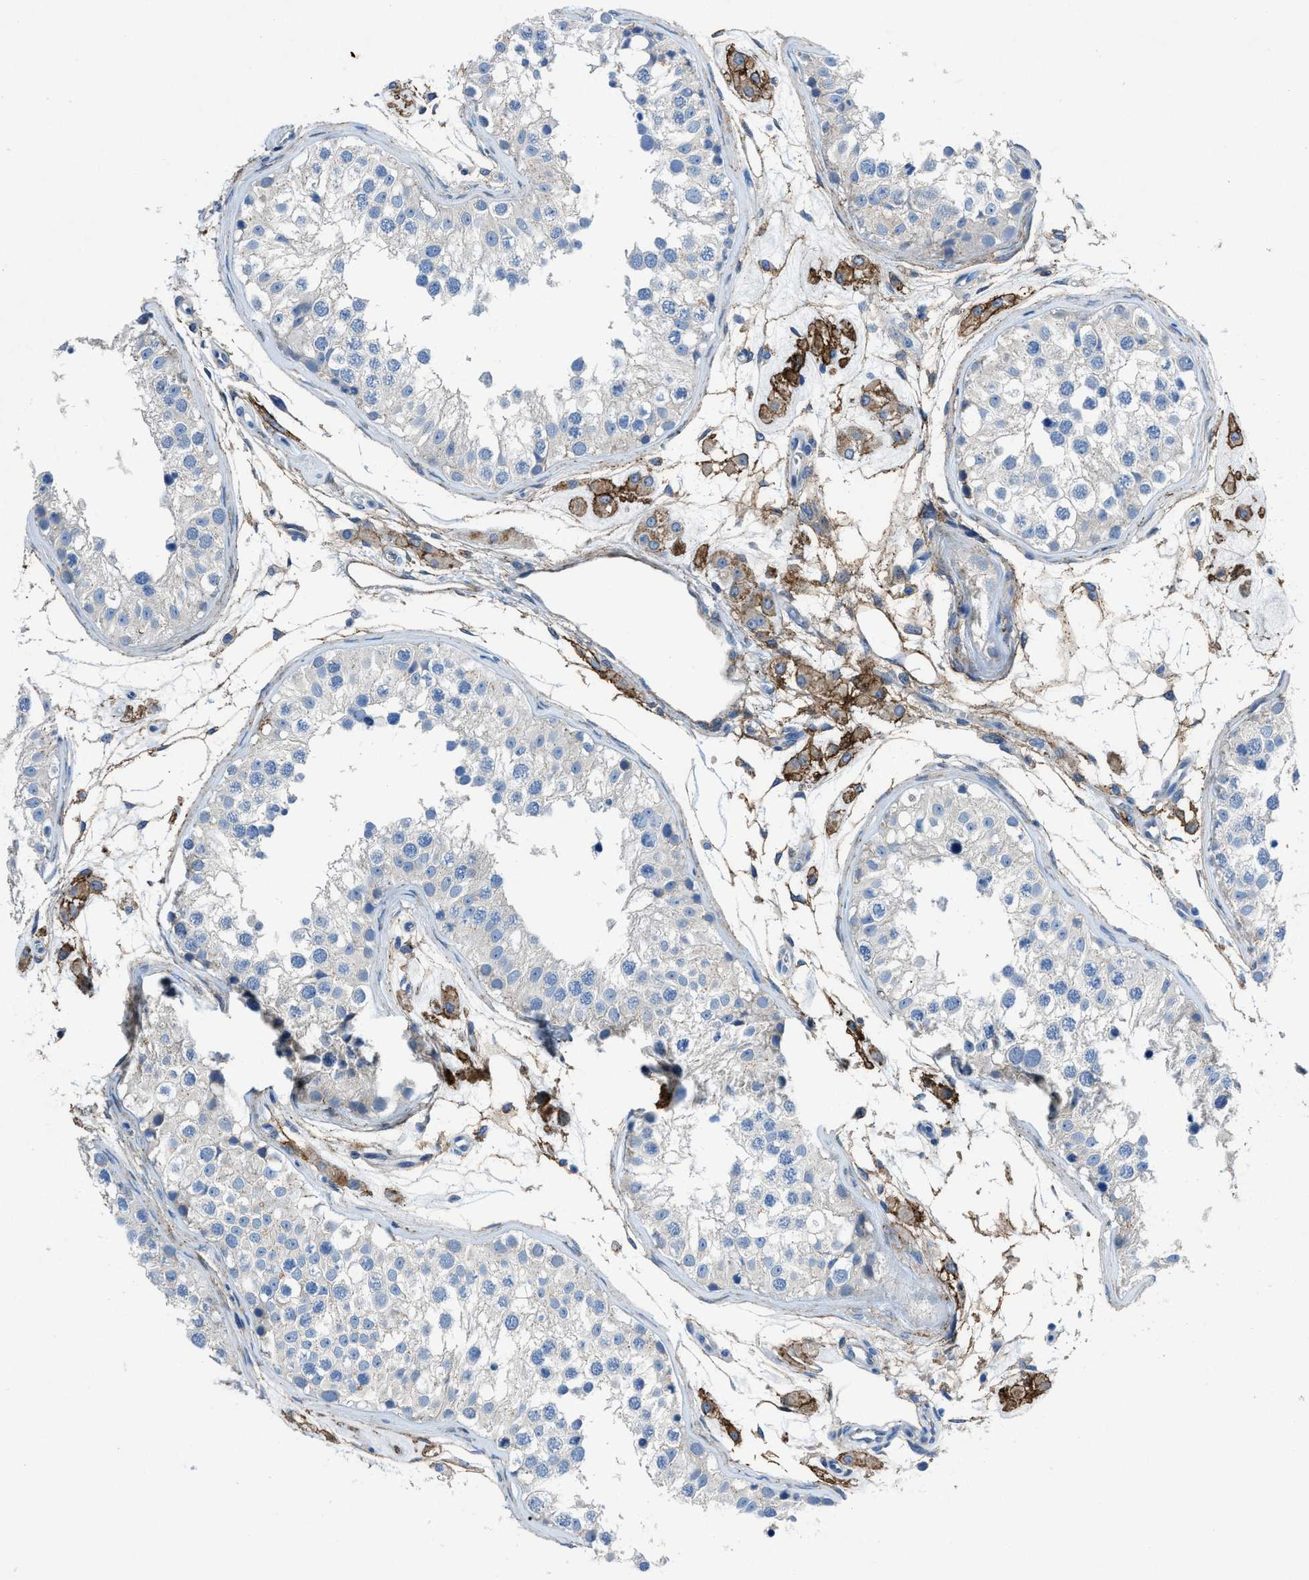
{"staining": {"intensity": "negative", "quantity": "none", "location": "none"}, "tissue": "testis", "cell_type": "Cells in seminiferous ducts", "image_type": "normal", "snomed": [{"axis": "morphology", "description": "Normal tissue, NOS"}, {"axis": "morphology", "description": "Adenocarcinoma, metastatic, NOS"}, {"axis": "topography", "description": "Testis"}], "caption": "The IHC photomicrograph has no significant staining in cells in seminiferous ducts of testis. Nuclei are stained in blue.", "gene": "PTGFRN", "patient": {"sex": "male", "age": 26}}